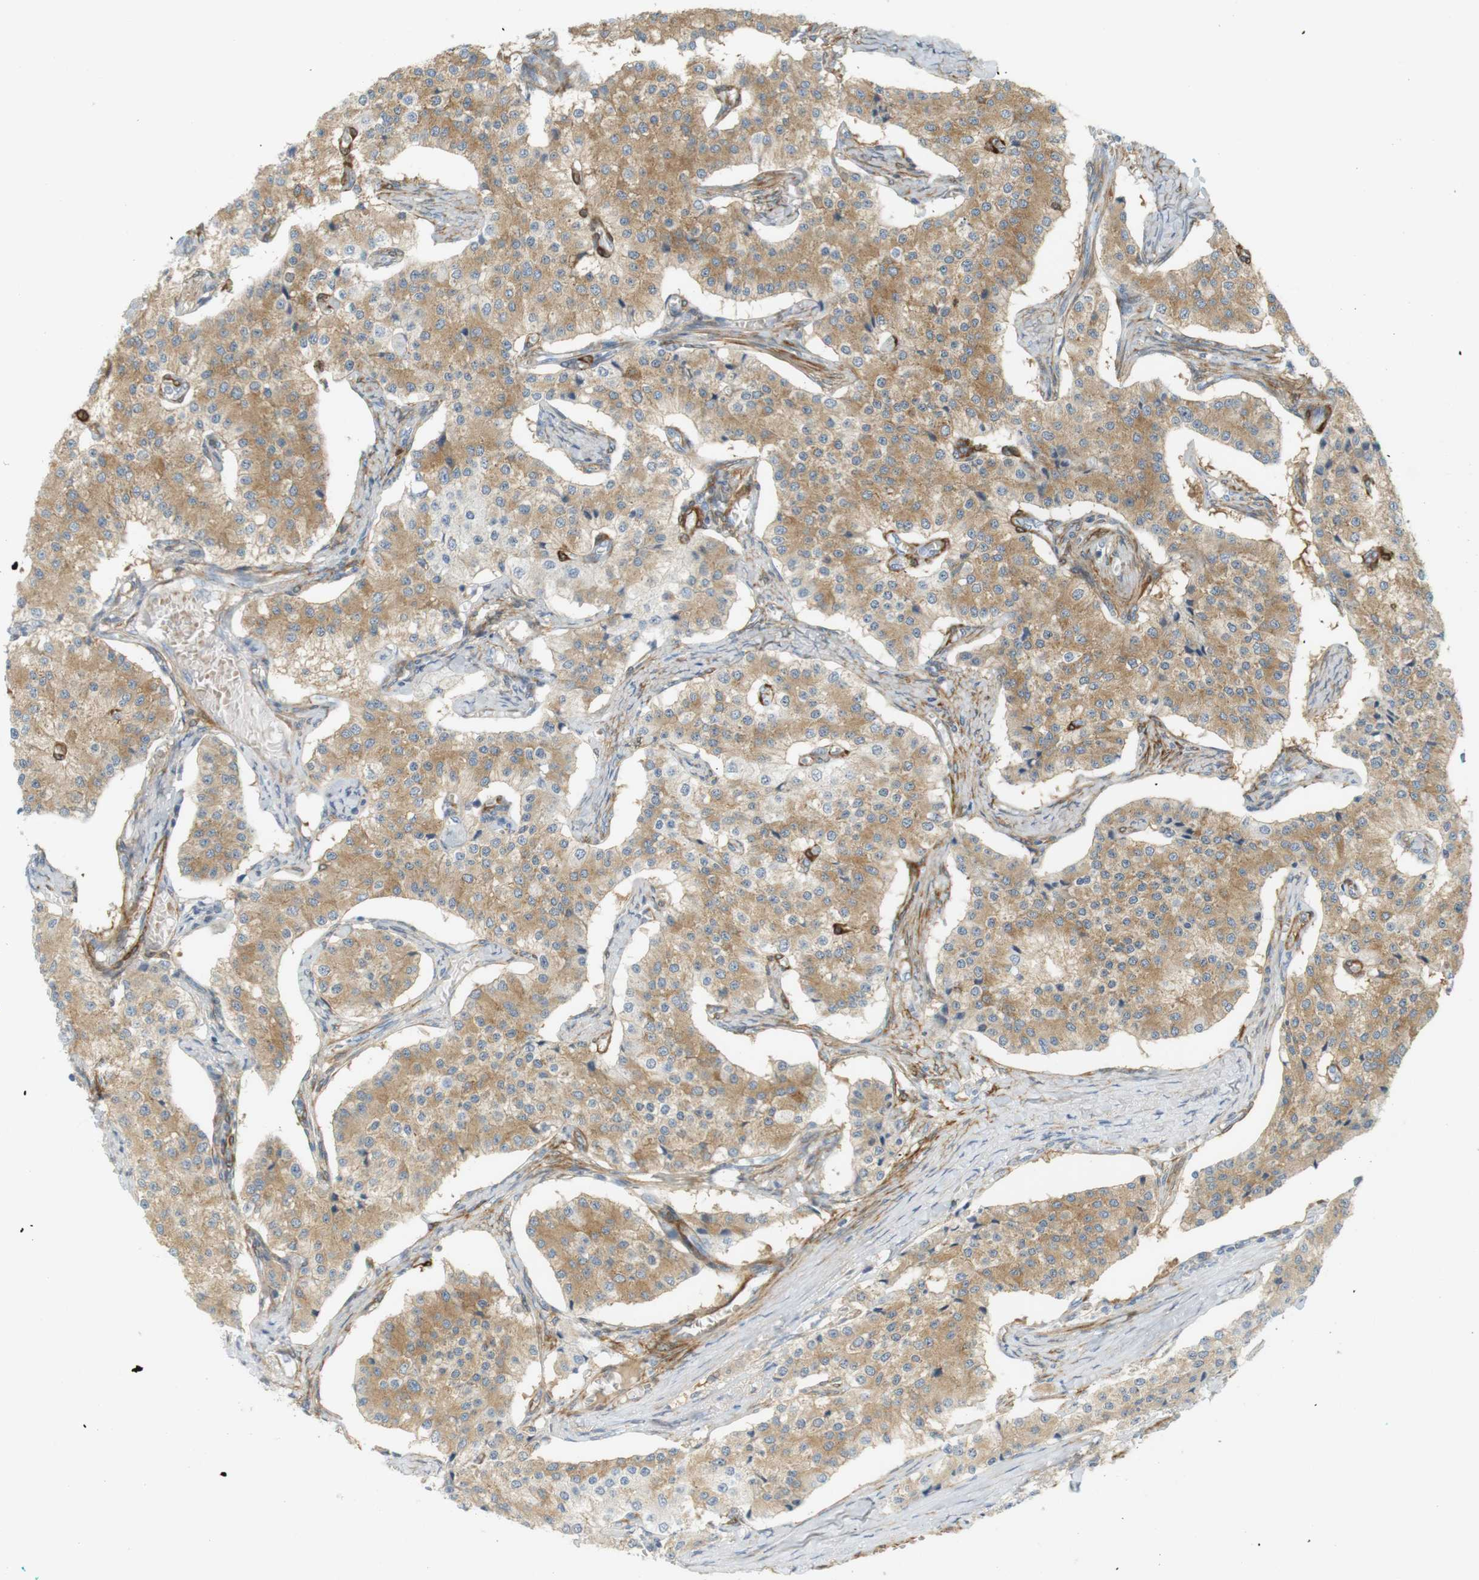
{"staining": {"intensity": "moderate", "quantity": ">75%", "location": "cytoplasmic/membranous"}, "tissue": "carcinoid", "cell_type": "Tumor cells", "image_type": "cancer", "snomed": [{"axis": "morphology", "description": "Carcinoid, malignant, NOS"}, {"axis": "topography", "description": "Colon"}], "caption": "This image demonstrates immunohistochemistry (IHC) staining of carcinoid (malignant), with medium moderate cytoplasmic/membranous positivity in about >75% of tumor cells.", "gene": "PDE3A", "patient": {"sex": "female", "age": 52}}